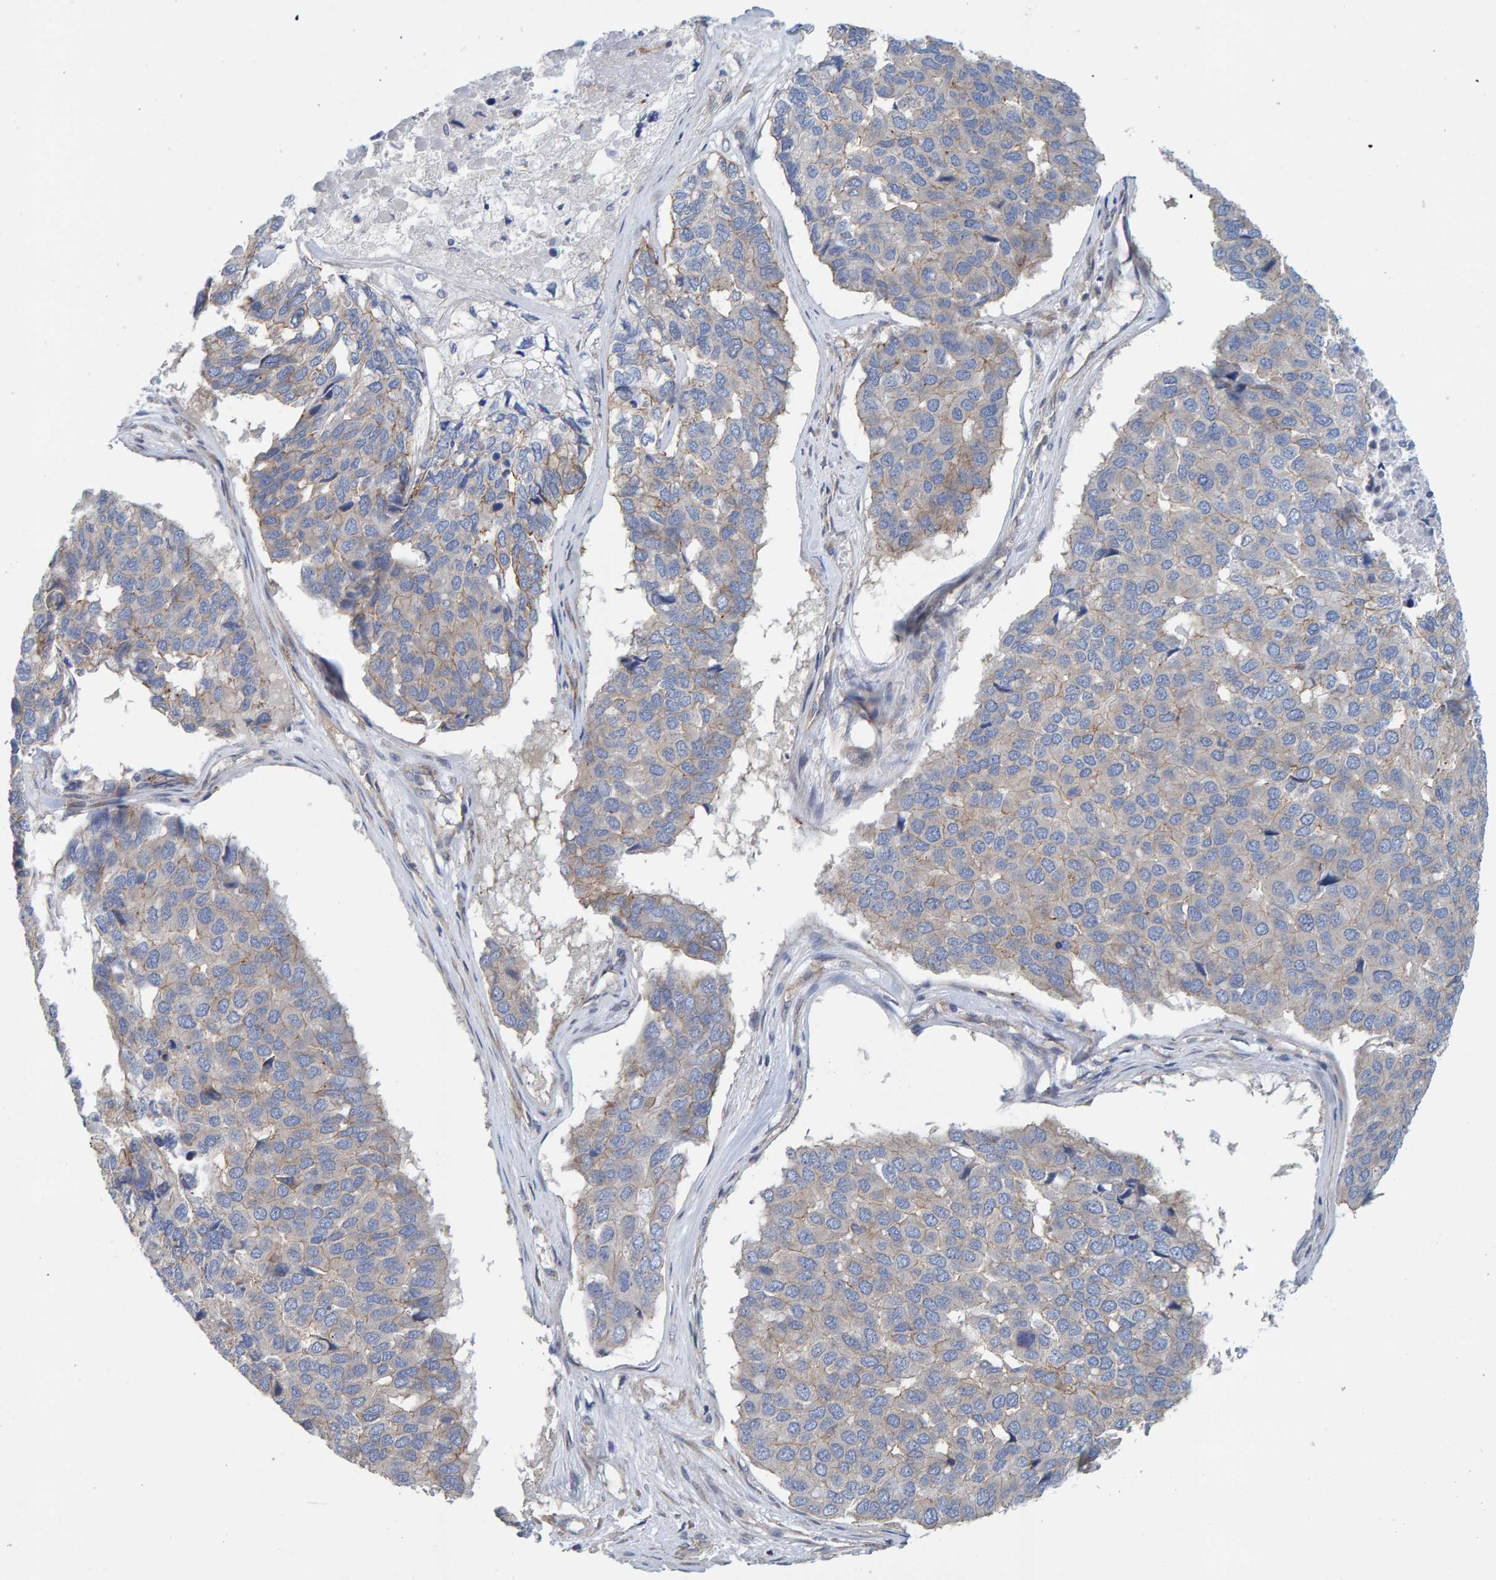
{"staining": {"intensity": "negative", "quantity": "none", "location": "none"}, "tissue": "pancreatic cancer", "cell_type": "Tumor cells", "image_type": "cancer", "snomed": [{"axis": "morphology", "description": "Adenocarcinoma, NOS"}, {"axis": "topography", "description": "Pancreas"}], "caption": "Tumor cells show no significant expression in adenocarcinoma (pancreatic).", "gene": "RGP1", "patient": {"sex": "male", "age": 50}}